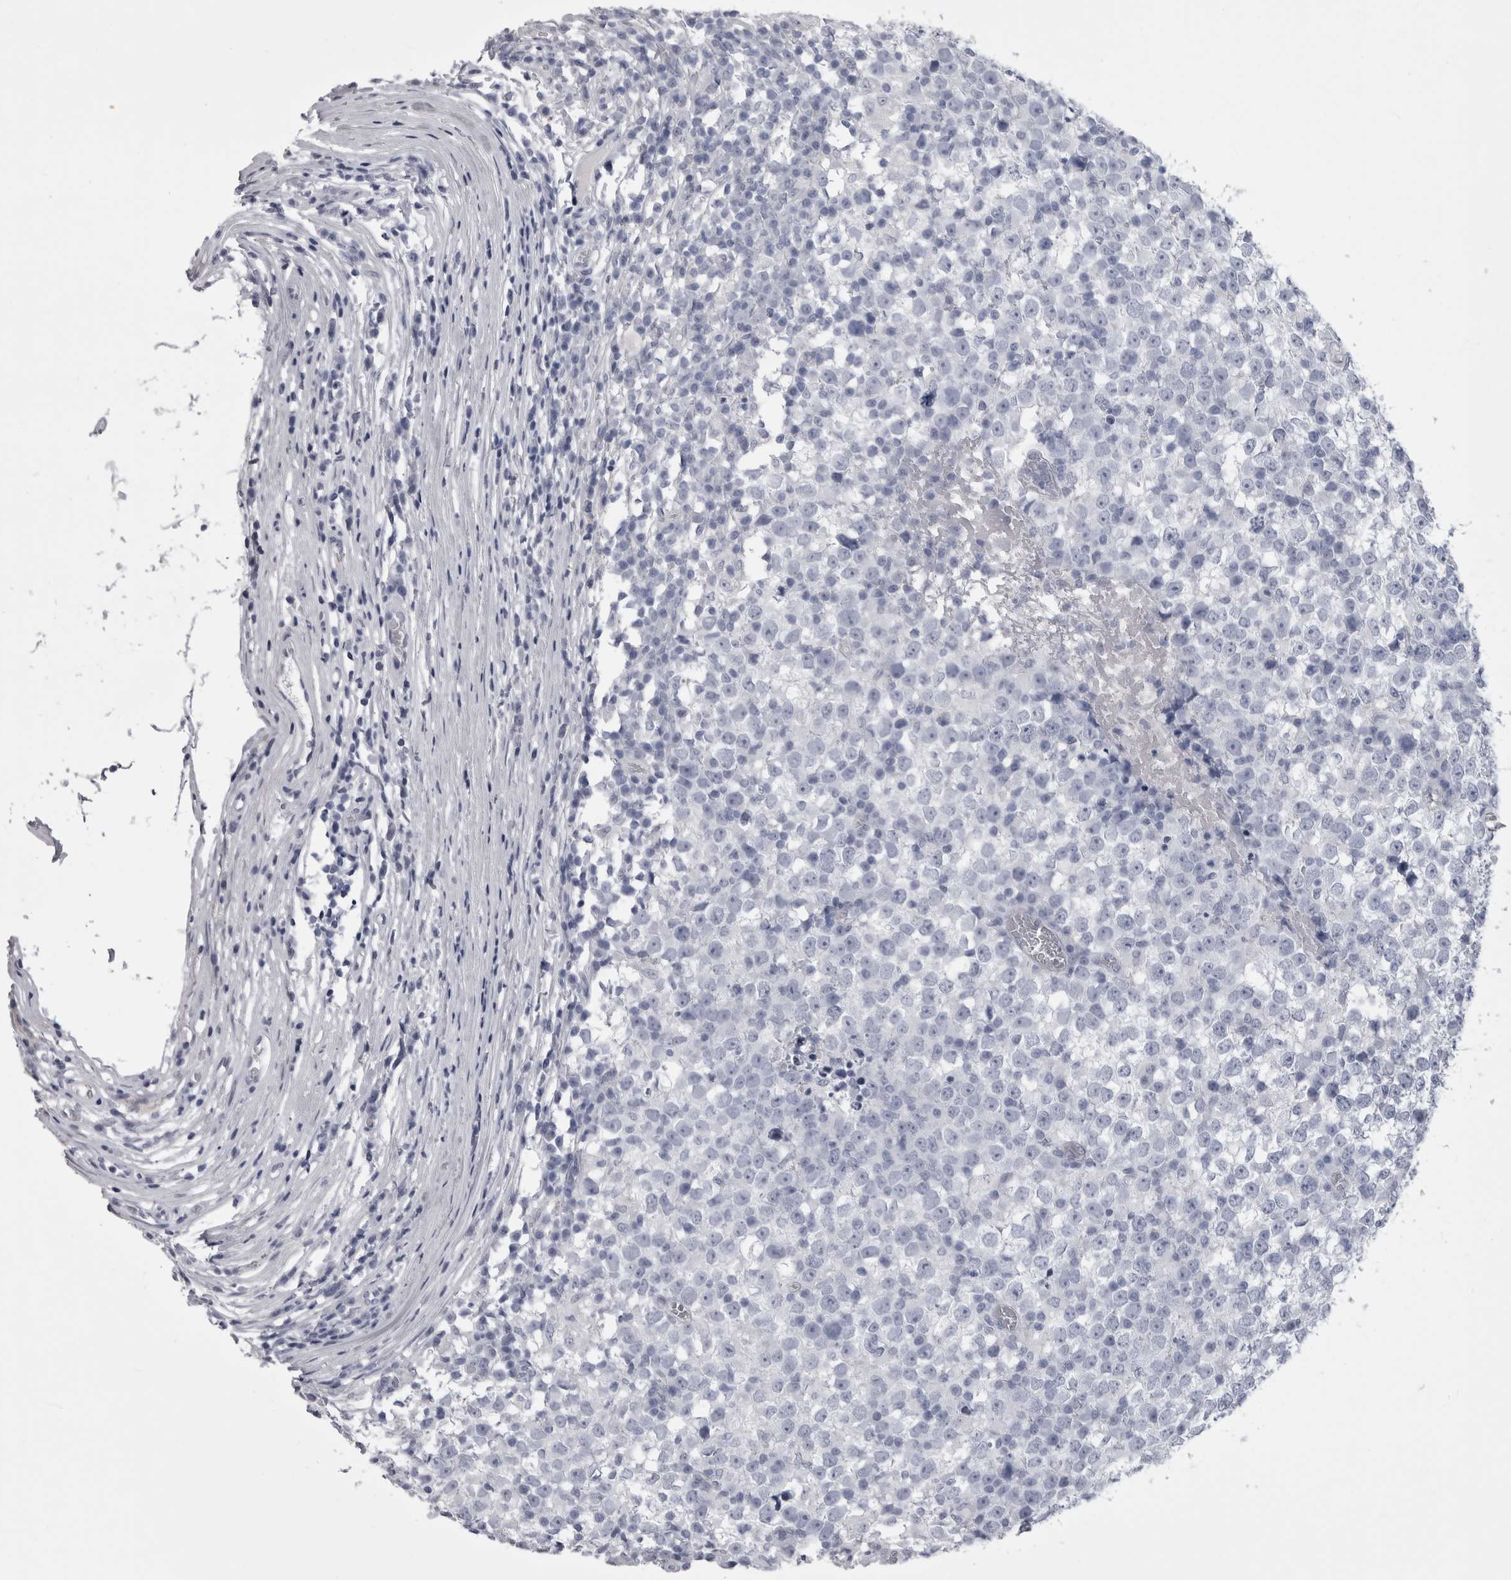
{"staining": {"intensity": "negative", "quantity": "none", "location": "none"}, "tissue": "testis cancer", "cell_type": "Tumor cells", "image_type": "cancer", "snomed": [{"axis": "morphology", "description": "Seminoma, NOS"}, {"axis": "topography", "description": "Testis"}], "caption": "DAB (3,3'-diaminobenzidine) immunohistochemical staining of testis cancer (seminoma) exhibits no significant expression in tumor cells. The staining was performed using DAB (3,3'-diaminobenzidine) to visualize the protein expression in brown, while the nuclei were stained in blue with hematoxylin (Magnification: 20x).", "gene": "AFMID", "patient": {"sex": "male", "age": 65}}